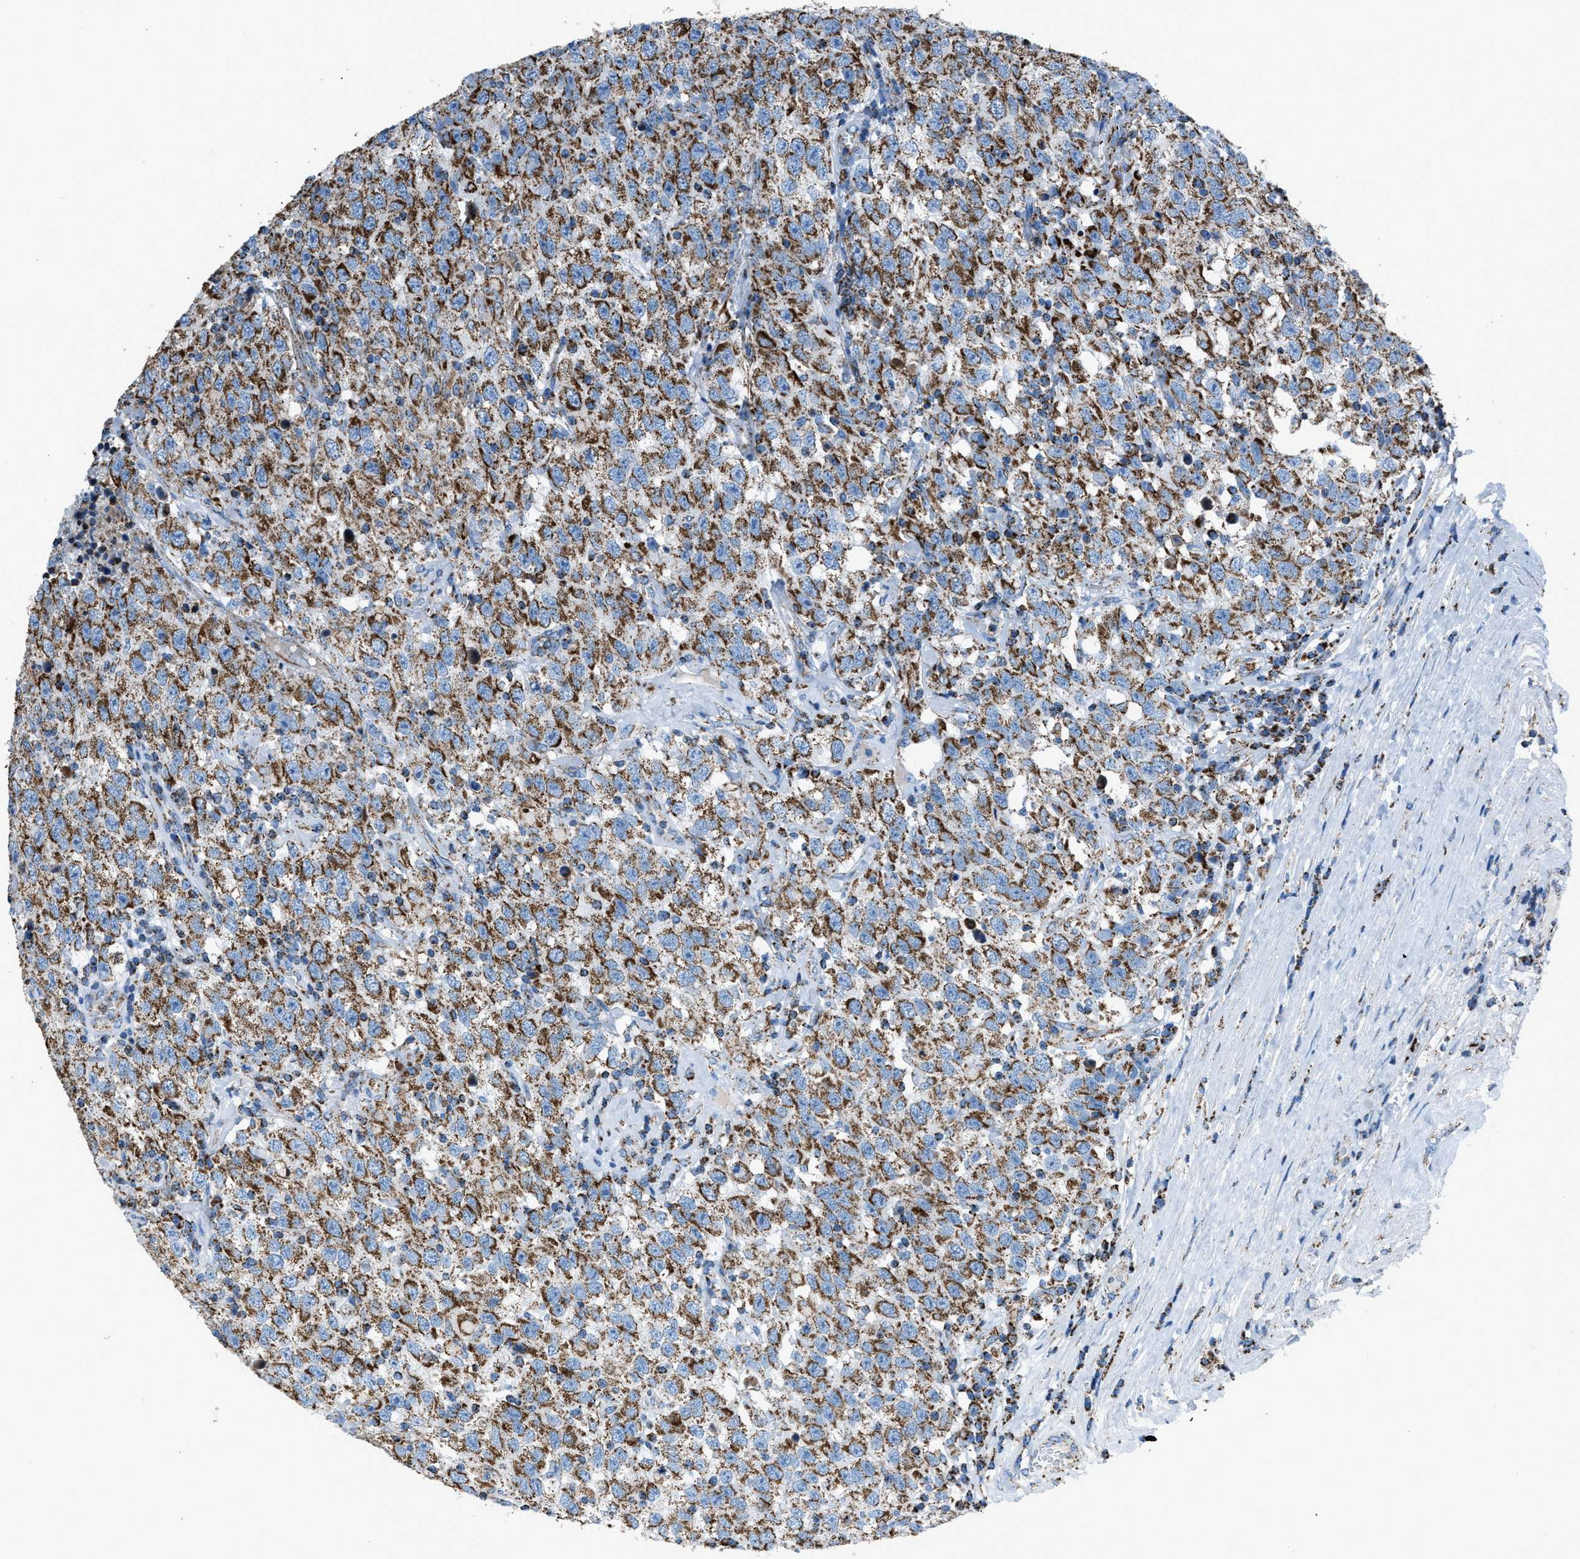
{"staining": {"intensity": "moderate", "quantity": ">75%", "location": "cytoplasmic/membranous"}, "tissue": "testis cancer", "cell_type": "Tumor cells", "image_type": "cancer", "snomed": [{"axis": "morphology", "description": "Seminoma, NOS"}, {"axis": "topography", "description": "Testis"}], "caption": "There is medium levels of moderate cytoplasmic/membranous expression in tumor cells of seminoma (testis), as demonstrated by immunohistochemical staining (brown color).", "gene": "MDH2", "patient": {"sex": "male", "age": 41}}